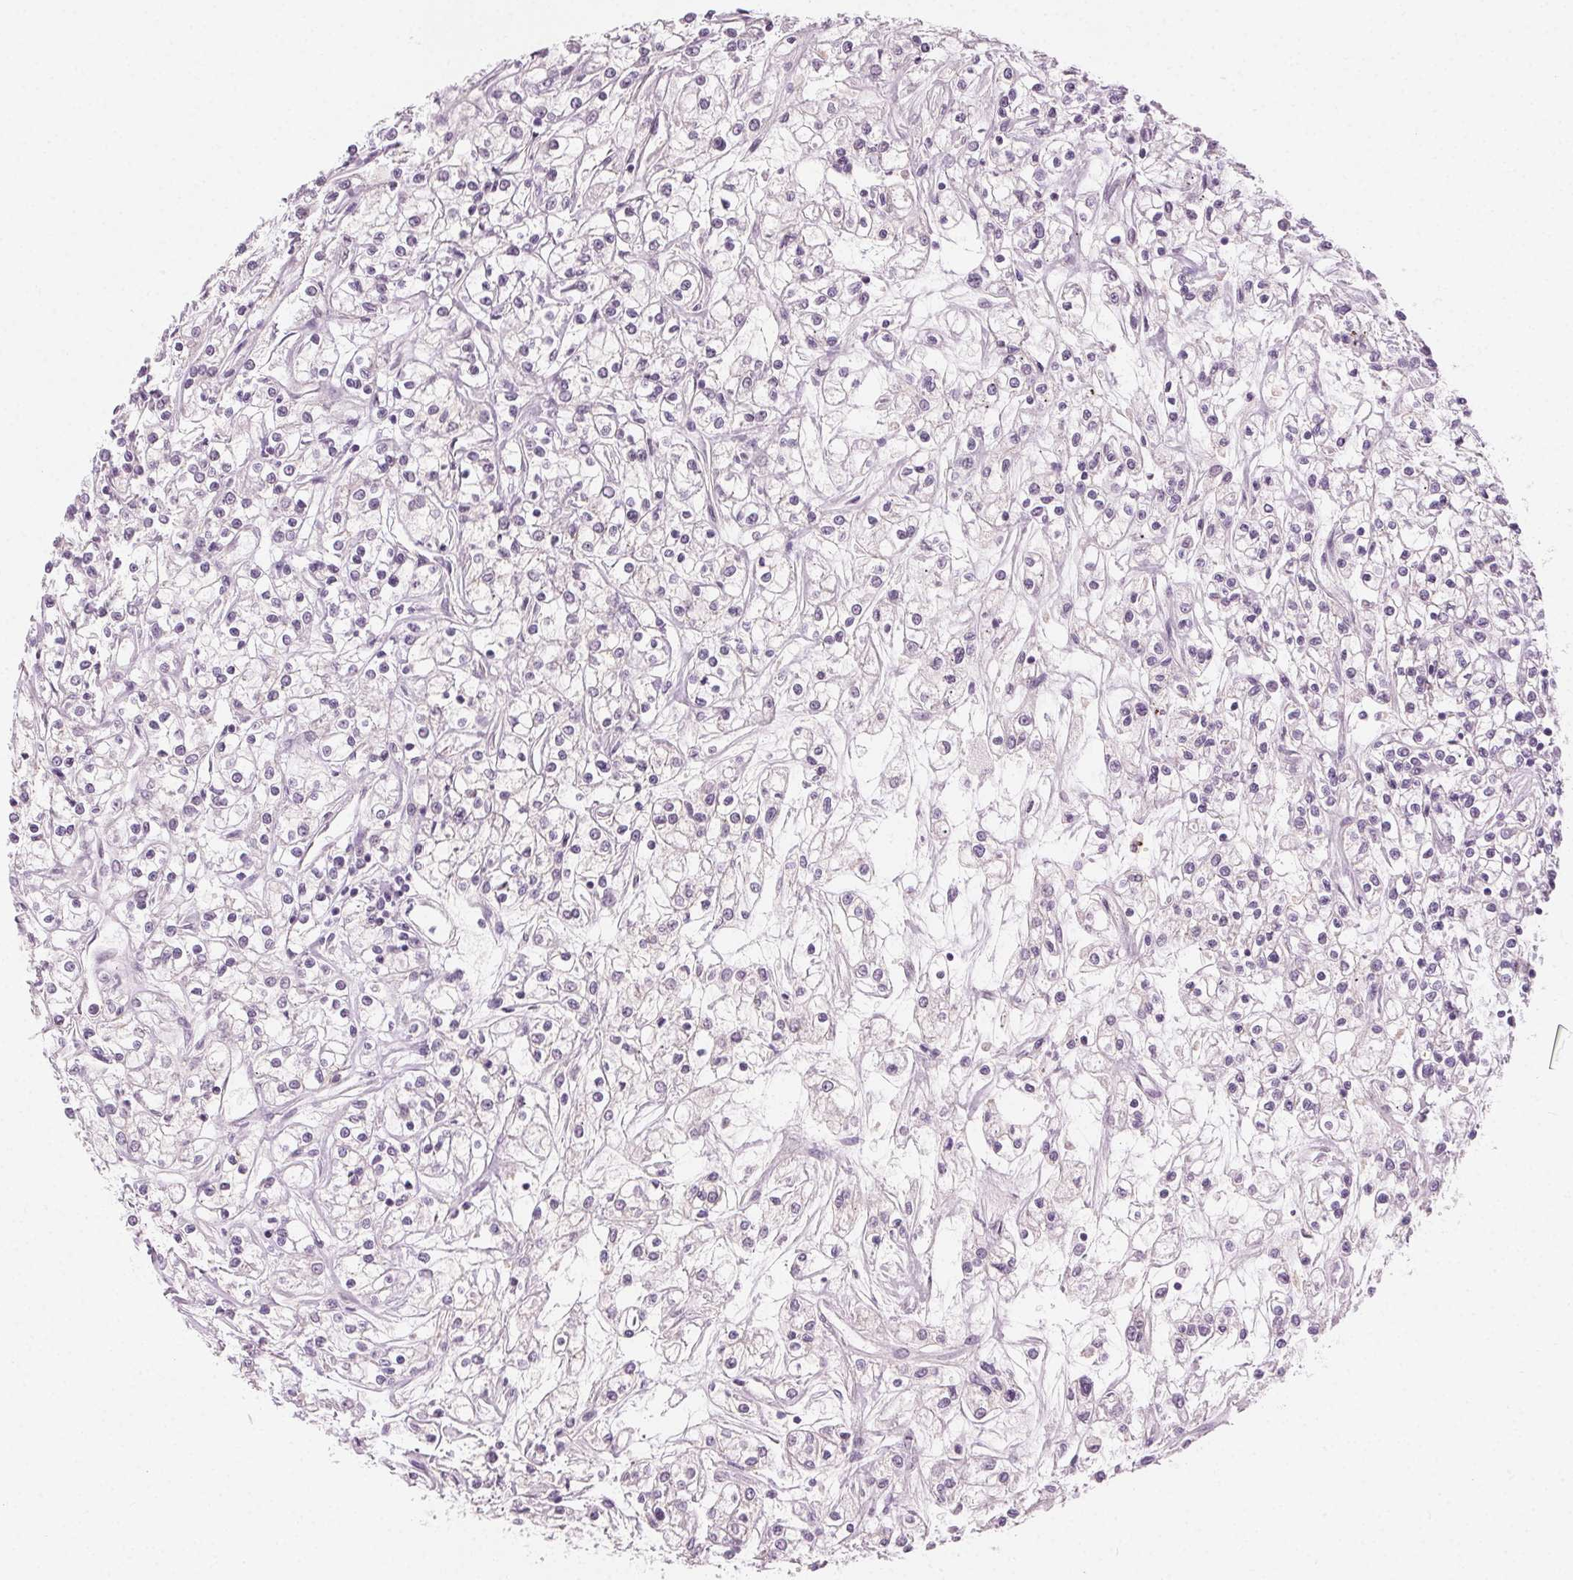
{"staining": {"intensity": "negative", "quantity": "none", "location": "none"}, "tissue": "renal cancer", "cell_type": "Tumor cells", "image_type": "cancer", "snomed": [{"axis": "morphology", "description": "Adenocarcinoma, NOS"}, {"axis": "topography", "description": "Kidney"}], "caption": "Immunohistochemical staining of human renal cancer (adenocarcinoma) demonstrates no significant staining in tumor cells.", "gene": "HSF5", "patient": {"sex": "female", "age": 59}}